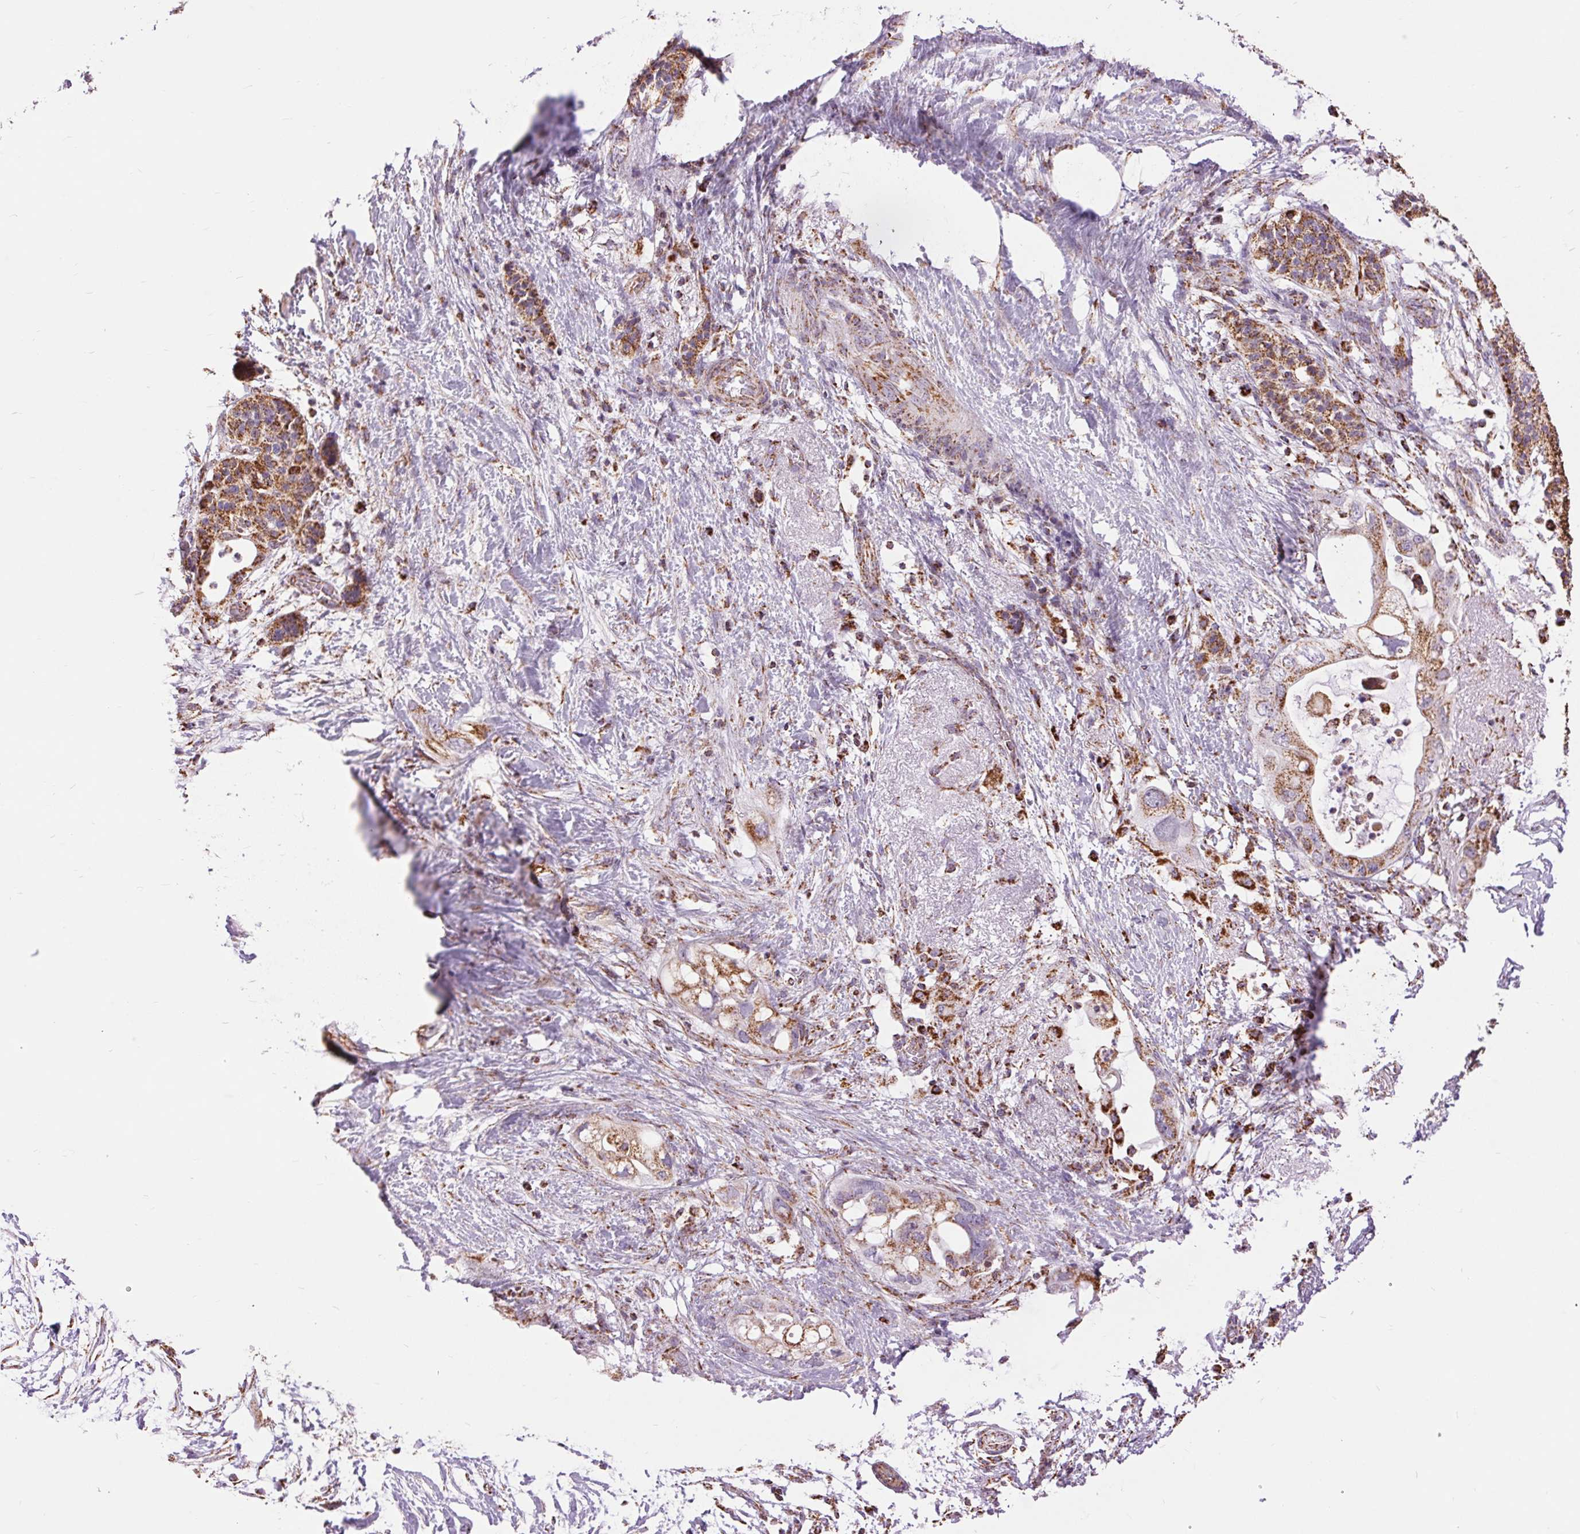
{"staining": {"intensity": "strong", "quantity": ">75%", "location": "cytoplasmic/membranous"}, "tissue": "pancreatic cancer", "cell_type": "Tumor cells", "image_type": "cancer", "snomed": [{"axis": "morphology", "description": "Adenocarcinoma, NOS"}, {"axis": "topography", "description": "Pancreas"}], "caption": "Immunohistochemistry (IHC) staining of adenocarcinoma (pancreatic), which displays high levels of strong cytoplasmic/membranous positivity in about >75% of tumor cells indicating strong cytoplasmic/membranous protein positivity. The staining was performed using DAB (3,3'-diaminobenzidine) (brown) for protein detection and nuclei were counterstained in hematoxylin (blue).", "gene": "ATP5PB", "patient": {"sex": "female", "age": 72}}